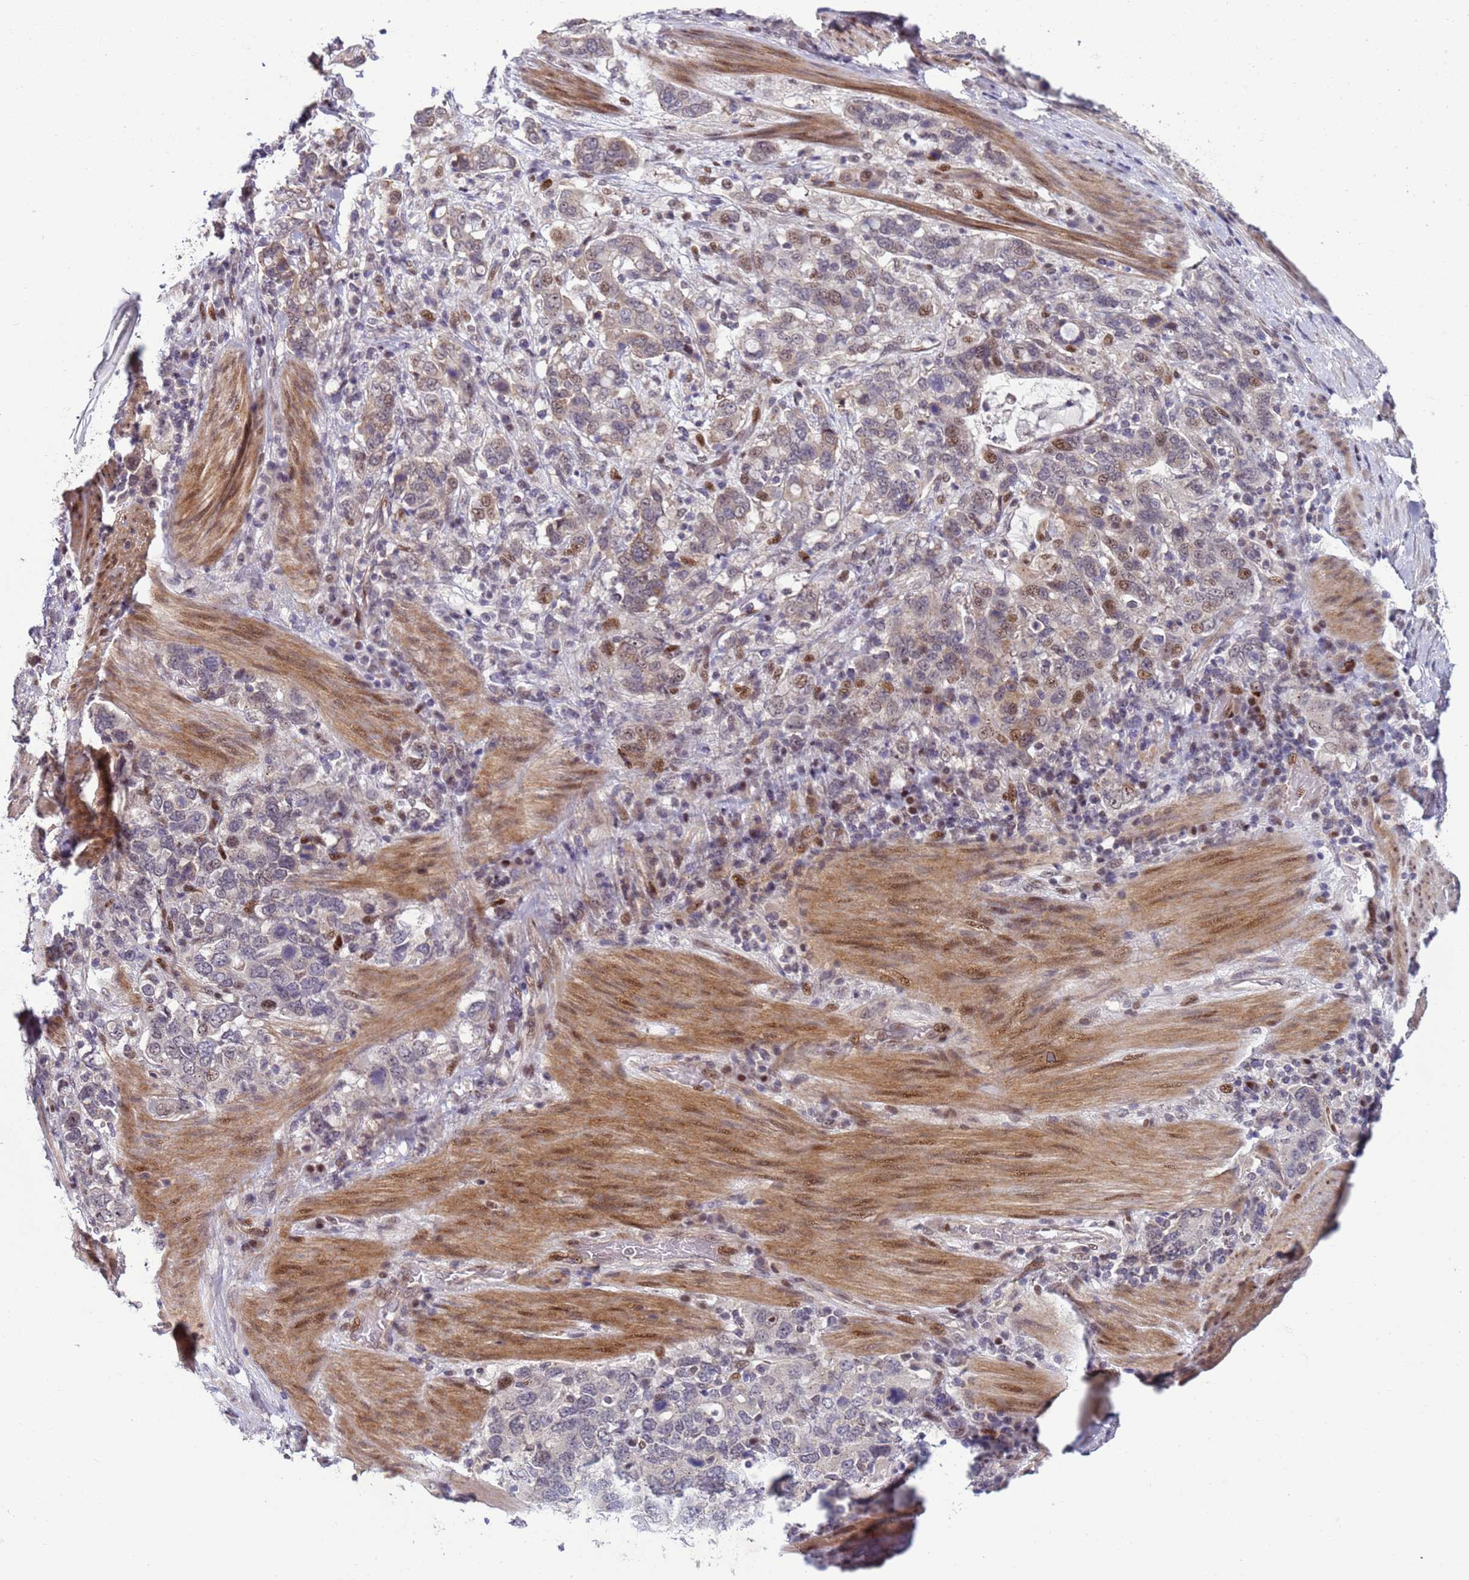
{"staining": {"intensity": "weak", "quantity": "<25%", "location": "nuclear"}, "tissue": "stomach cancer", "cell_type": "Tumor cells", "image_type": "cancer", "snomed": [{"axis": "morphology", "description": "Adenocarcinoma, NOS"}, {"axis": "topography", "description": "Stomach, upper"}, {"axis": "topography", "description": "Stomach"}], "caption": "The image exhibits no staining of tumor cells in adenocarcinoma (stomach). (DAB immunohistochemistry, high magnification).", "gene": "SHC3", "patient": {"sex": "male", "age": 62}}